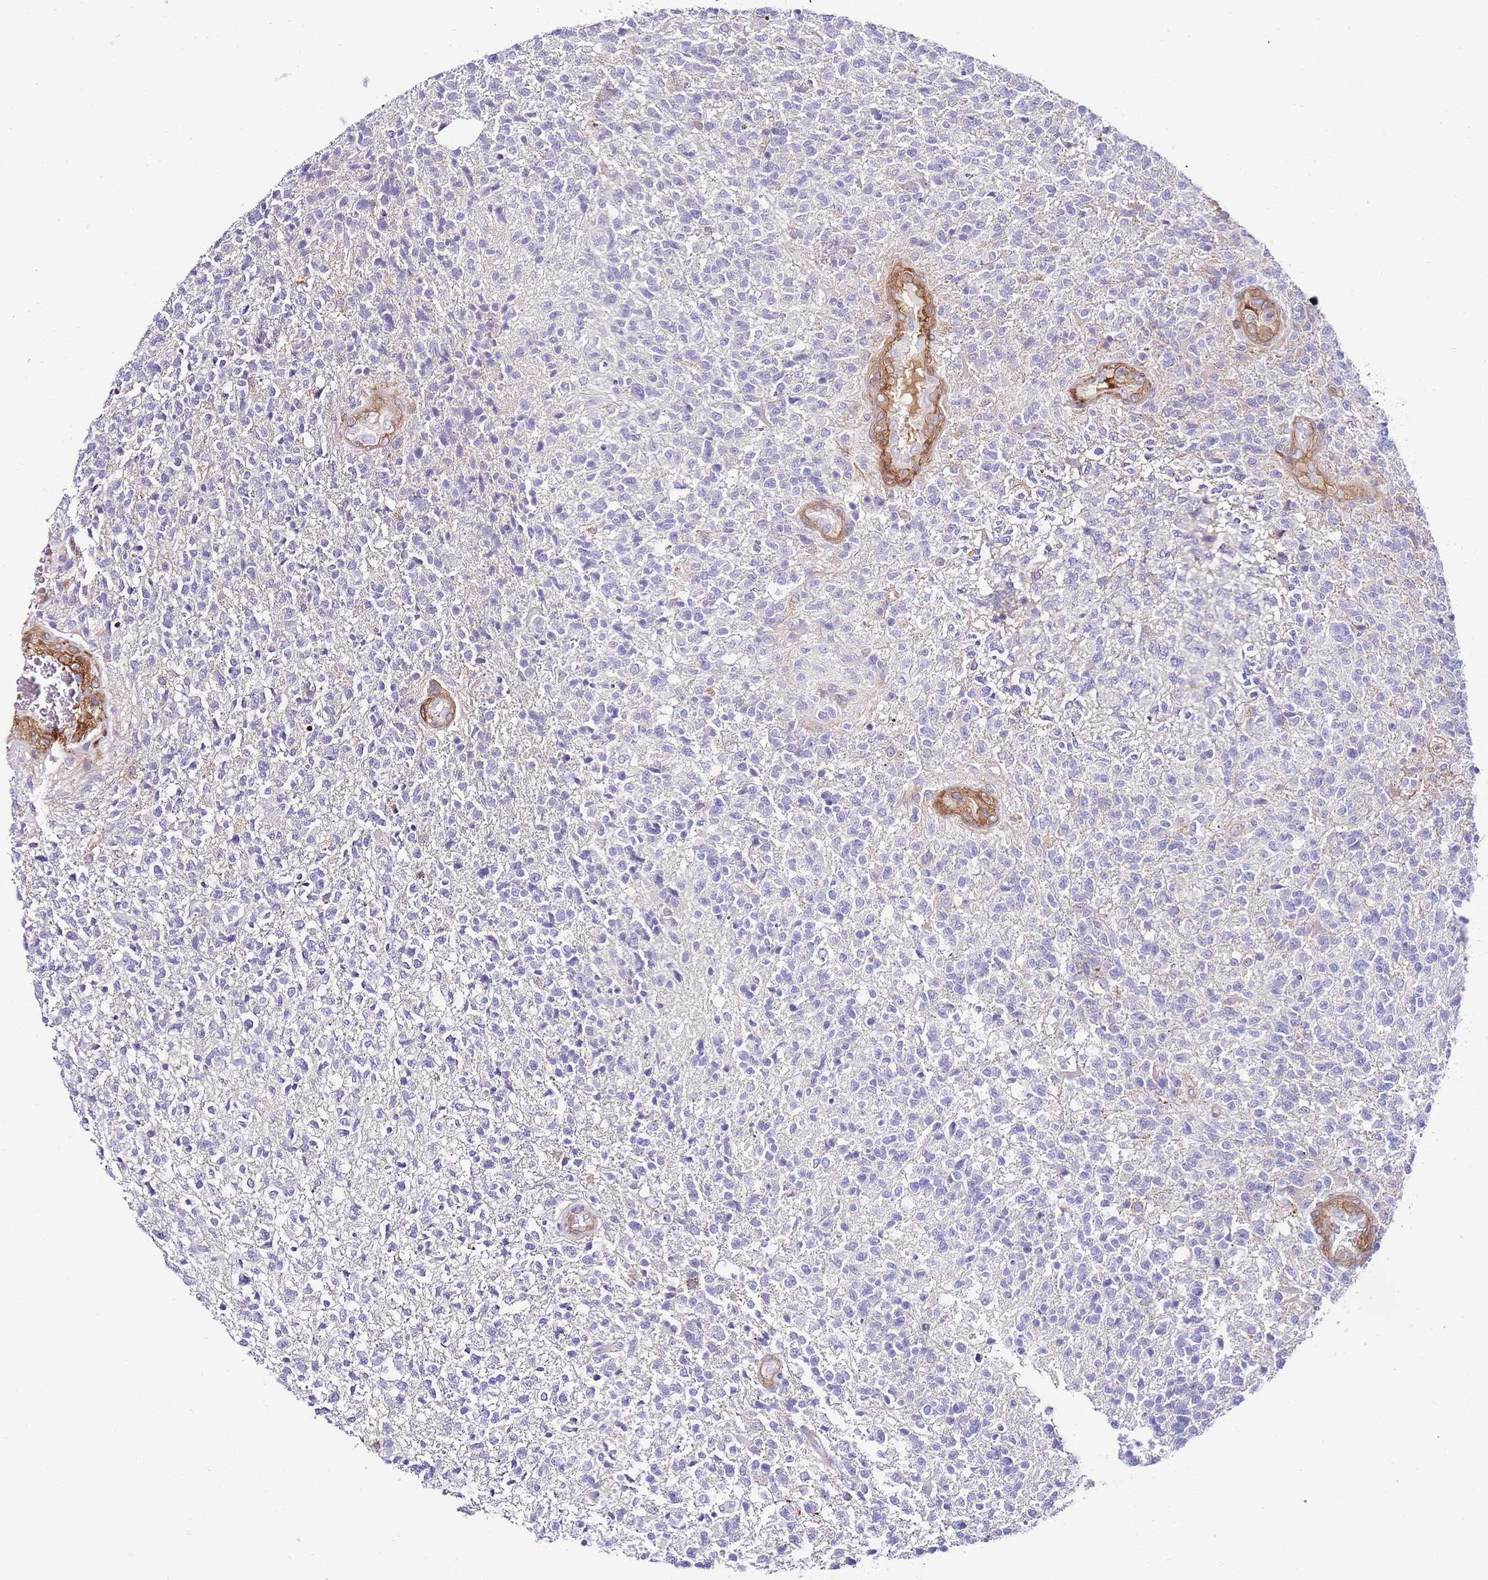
{"staining": {"intensity": "negative", "quantity": "none", "location": "none"}, "tissue": "glioma", "cell_type": "Tumor cells", "image_type": "cancer", "snomed": [{"axis": "morphology", "description": "Glioma, malignant, High grade"}, {"axis": "topography", "description": "Brain"}], "caption": "This micrograph is of malignant high-grade glioma stained with immunohistochemistry to label a protein in brown with the nuclei are counter-stained blue. There is no positivity in tumor cells. Nuclei are stained in blue.", "gene": "FBN3", "patient": {"sex": "male", "age": 56}}